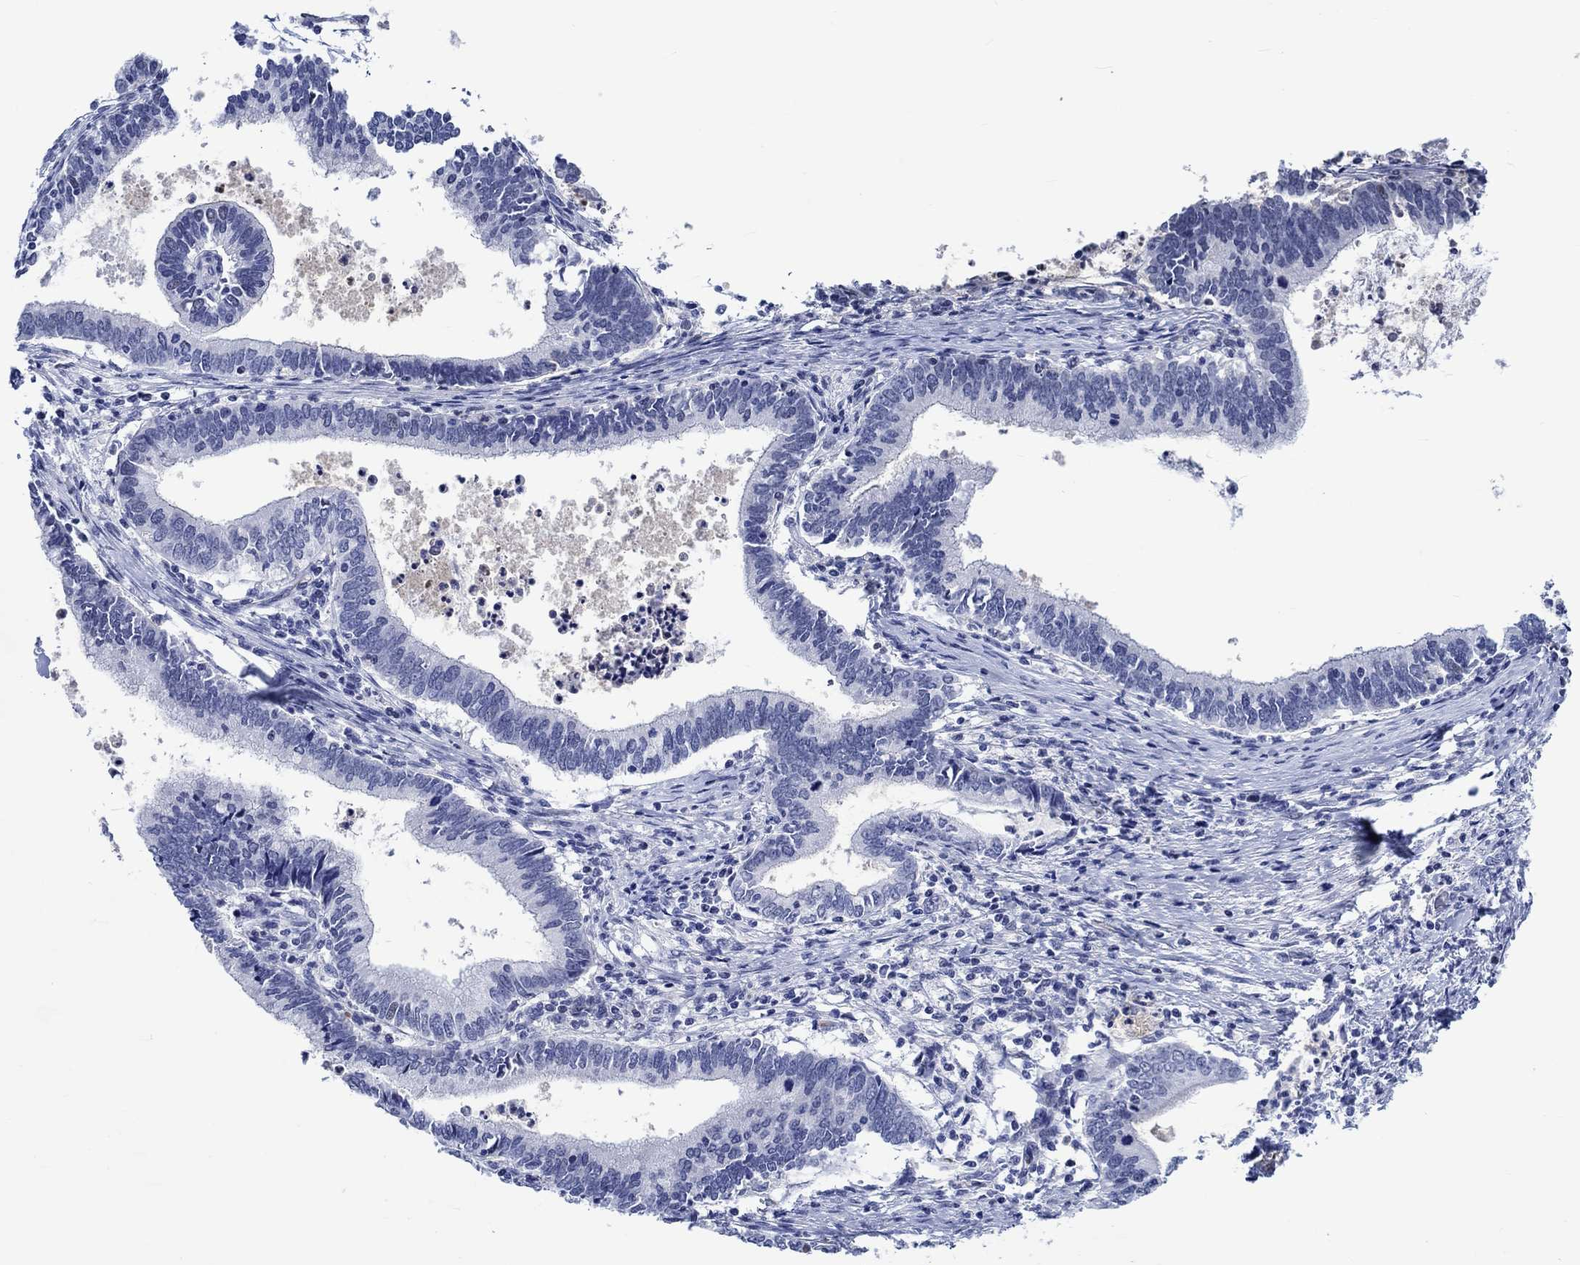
{"staining": {"intensity": "negative", "quantity": "none", "location": "none"}, "tissue": "cervical cancer", "cell_type": "Tumor cells", "image_type": "cancer", "snomed": [{"axis": "morphology", "description": "Adenocarcinoma, NOS"}, {"axis": "topography", "description": "Cervix"}], "caption": "Adenocarcinoma (cervical) stained for a protein using IHC exhibits no staining tumor cells.", "gene": "ZNF446", "patient": {"sex": "female", "age": 42}}